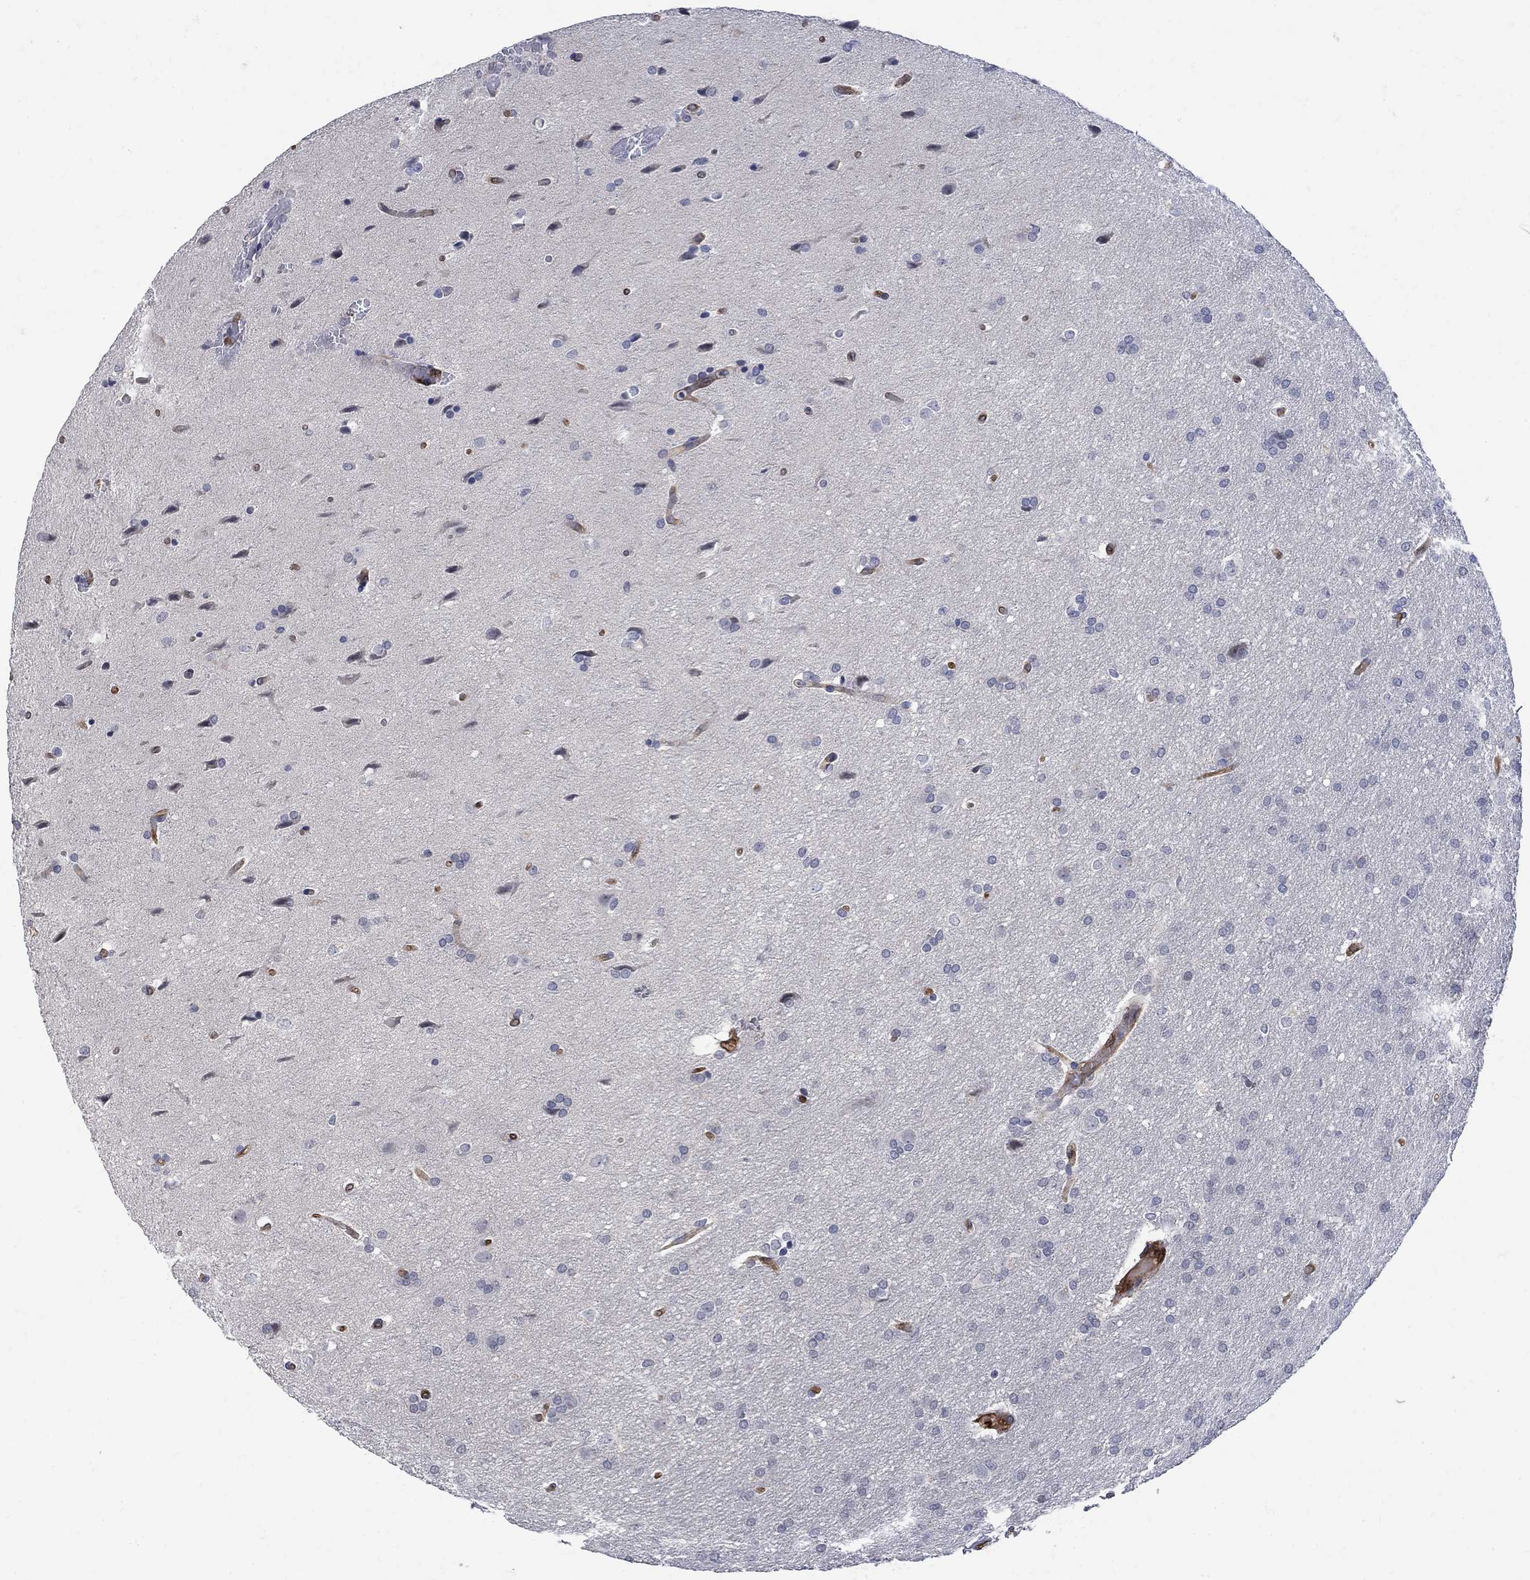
{"staining": {"intensity": "negative", "quantity": "none", "location": "none"}, "tissue": "glioma", "cell_type": "Tumor cells", "image_type": "cancer", "snomed": [{"axis": "morphology", "description": "Glioma, malignant, Low grade"}, {"axis": "topography", "description": "Brain"}], "caption": "Immunohistochemistry (IHC) photomicrograph of neoplastic tissue: glioma stained with DAB demonstrates no significant protein positivity in tumor cells.", "gene": "TGM2", "patient": {"sex": "female", "age": 32}}